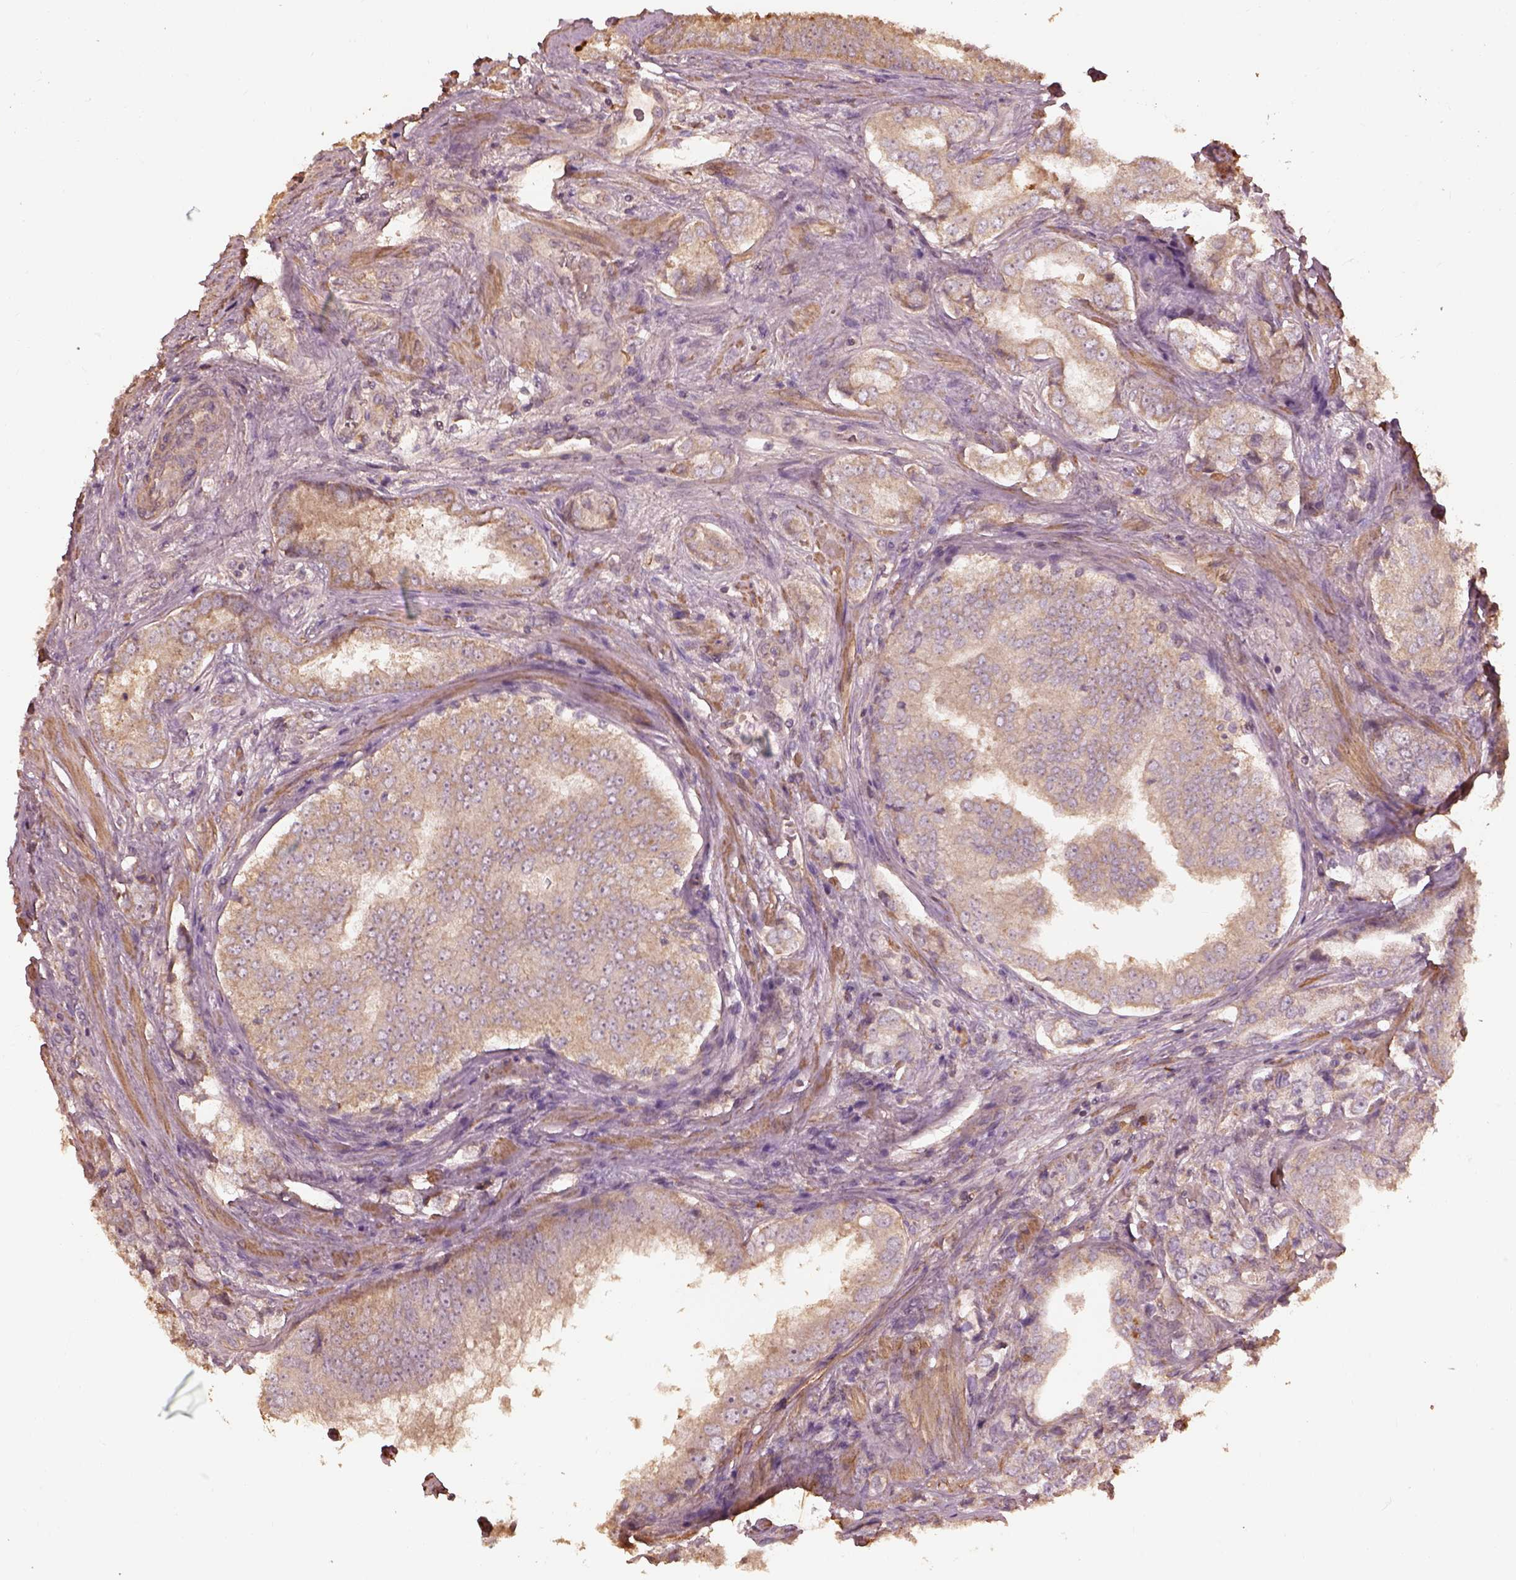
{"staining": {"intensity": "weak", "quantity": ">75%", "location": "cytoplasmic/membranous"}, "tissue": "prostate cancer", "cell_type": "Tumor cells", "image_type": "cancer", "snomed": [{"axis": "morphology", "description": "Adenocarcinoma, NOS"}, {"axis": "topography", "description": "Prostate"}], "caption": "The photomicrograph displays immunohistochemical staining of prostate cancer. There is weak cytoplasmic/membranous staining is appreciated in approximately >75% of tumor cells.", "gene": "METTL4", "patient": {"sex": "male", "age": 65}}